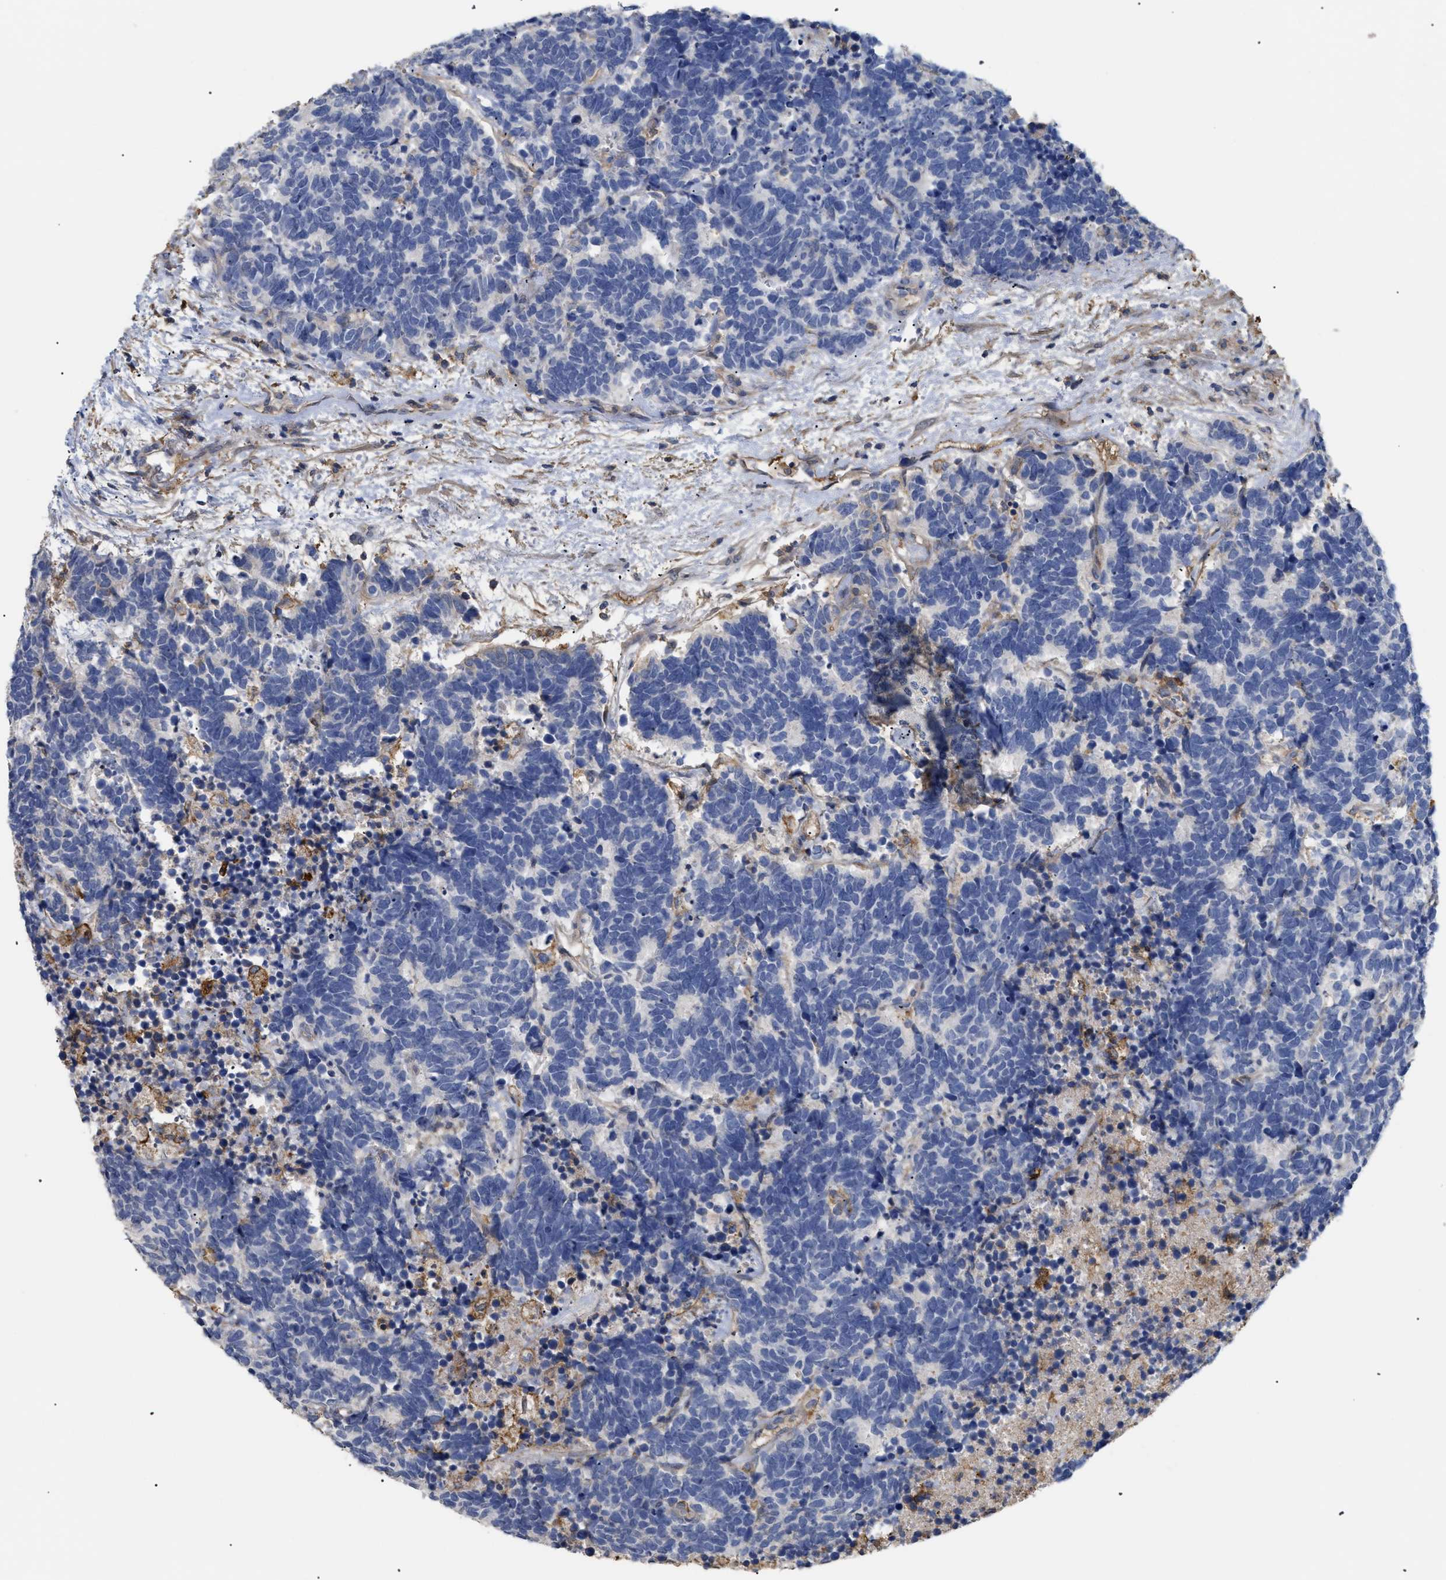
{"staining": {"intensity": "negative", "quantity": "none", "location": "none"}, "tissue": "carcinoid", "cell_type": "Tumor cells", "image_type": "cancer", "snomed": [{"axis": "morphology", "description": "Carcinoma, NOS"}, {"axis": "morphology", "description": "Carcinoid, malignant, NOS"}, {"axis": "topography", "description": "Urinary bladder"}], "caption": "Immunohistochemical staining of human carcinoma displays no significant staining in tumor cells.", "gene": "ANXA4", "patient": {"sex": "male", "age": 57}}